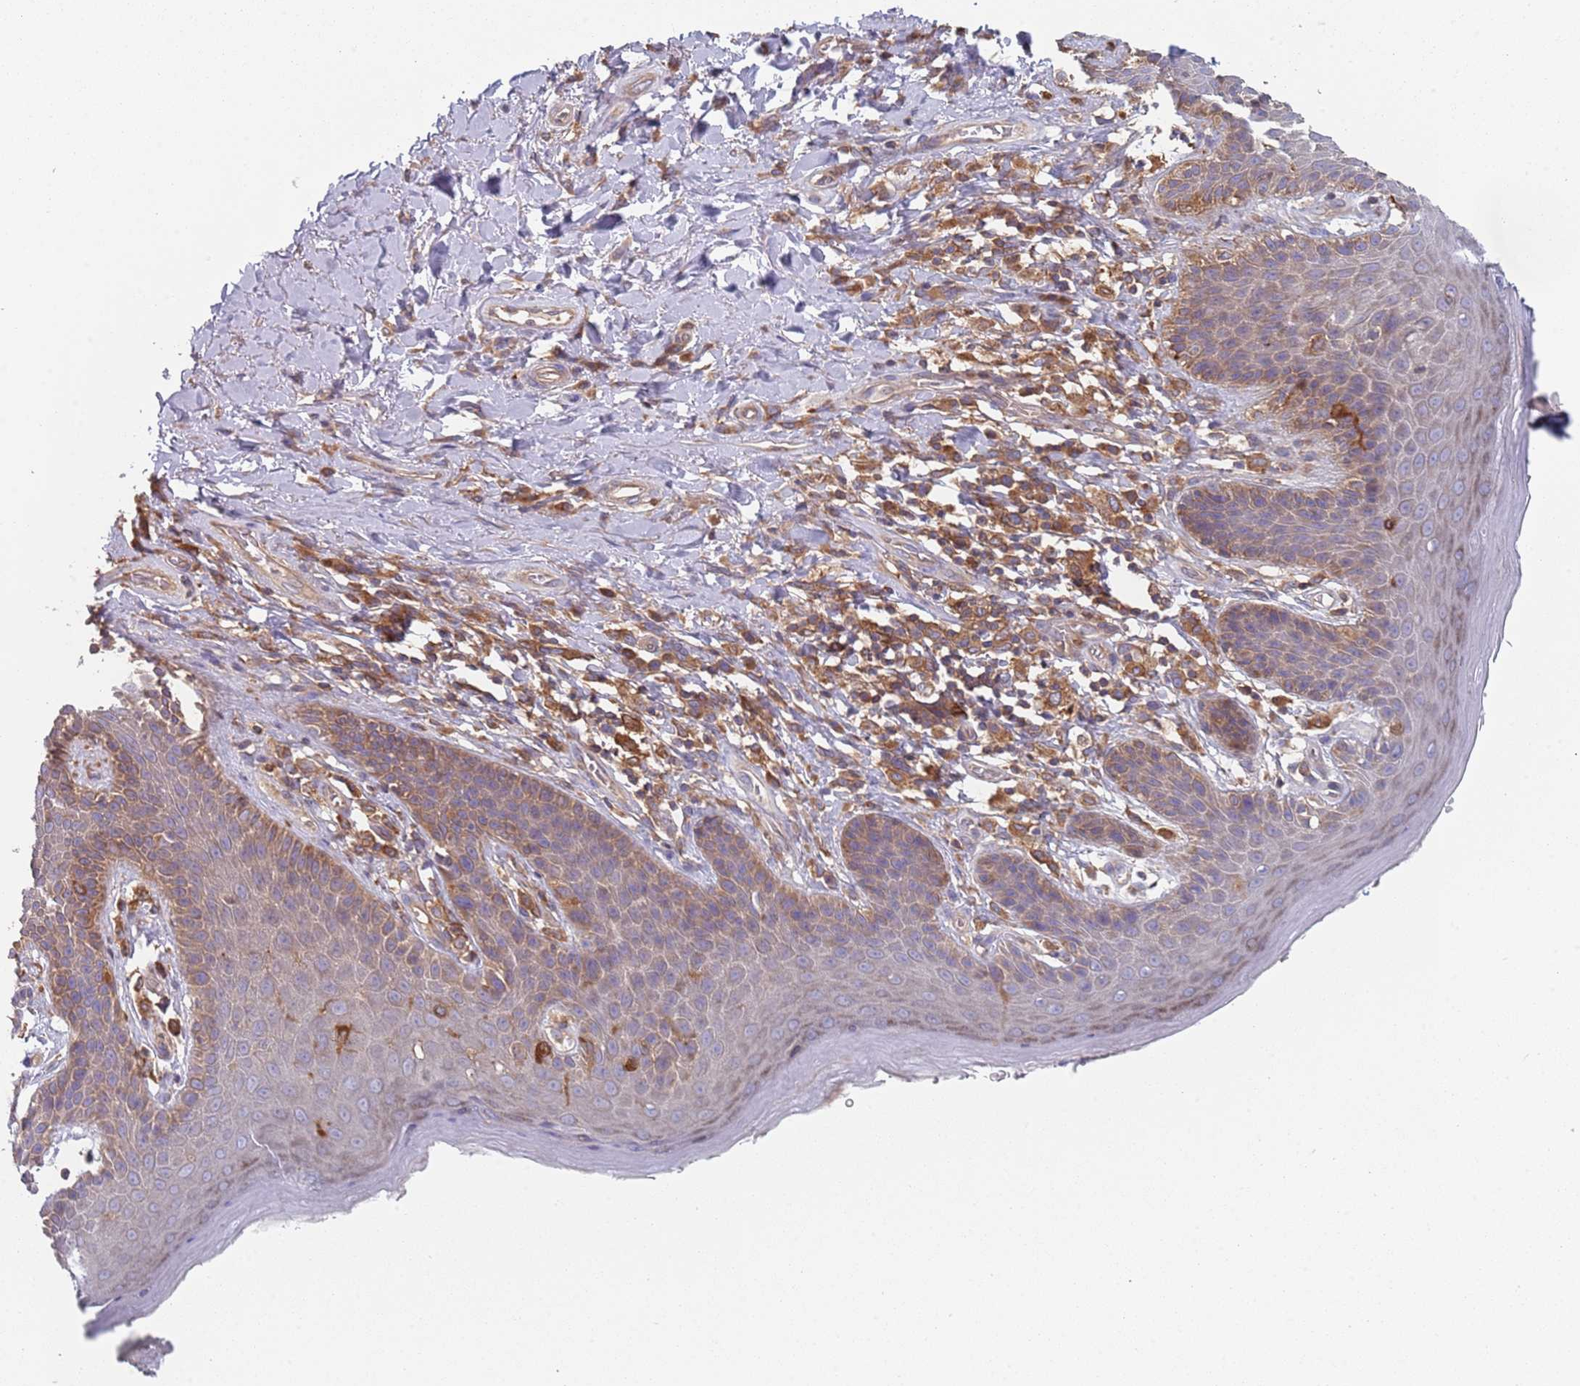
{"staining": {"intensity": "moderate", "quantity": "25%-75%", "location": "cytoplasmic/membranous"}, "tissue": "skin", "cell_type": "Epidermal cells", "image_type": "normal", "snomed": [{"axis": "morphology", "description": "Normal tissue, NOS"}, {"axis": "topography", "description": "Anal"}], "caption": "Skin stained with IHC demonstrates moderate cytoplasmic/membranous expression in about 25%-75% of epidermal cells. Using DAB (3,3'-diaminobenzidine) (brown) and hematoxylin (blue) stains, captured at high magnification using brightfield microscopy.", "gene": "GDI1", "patient": {"sex": "female", "age": 89}}